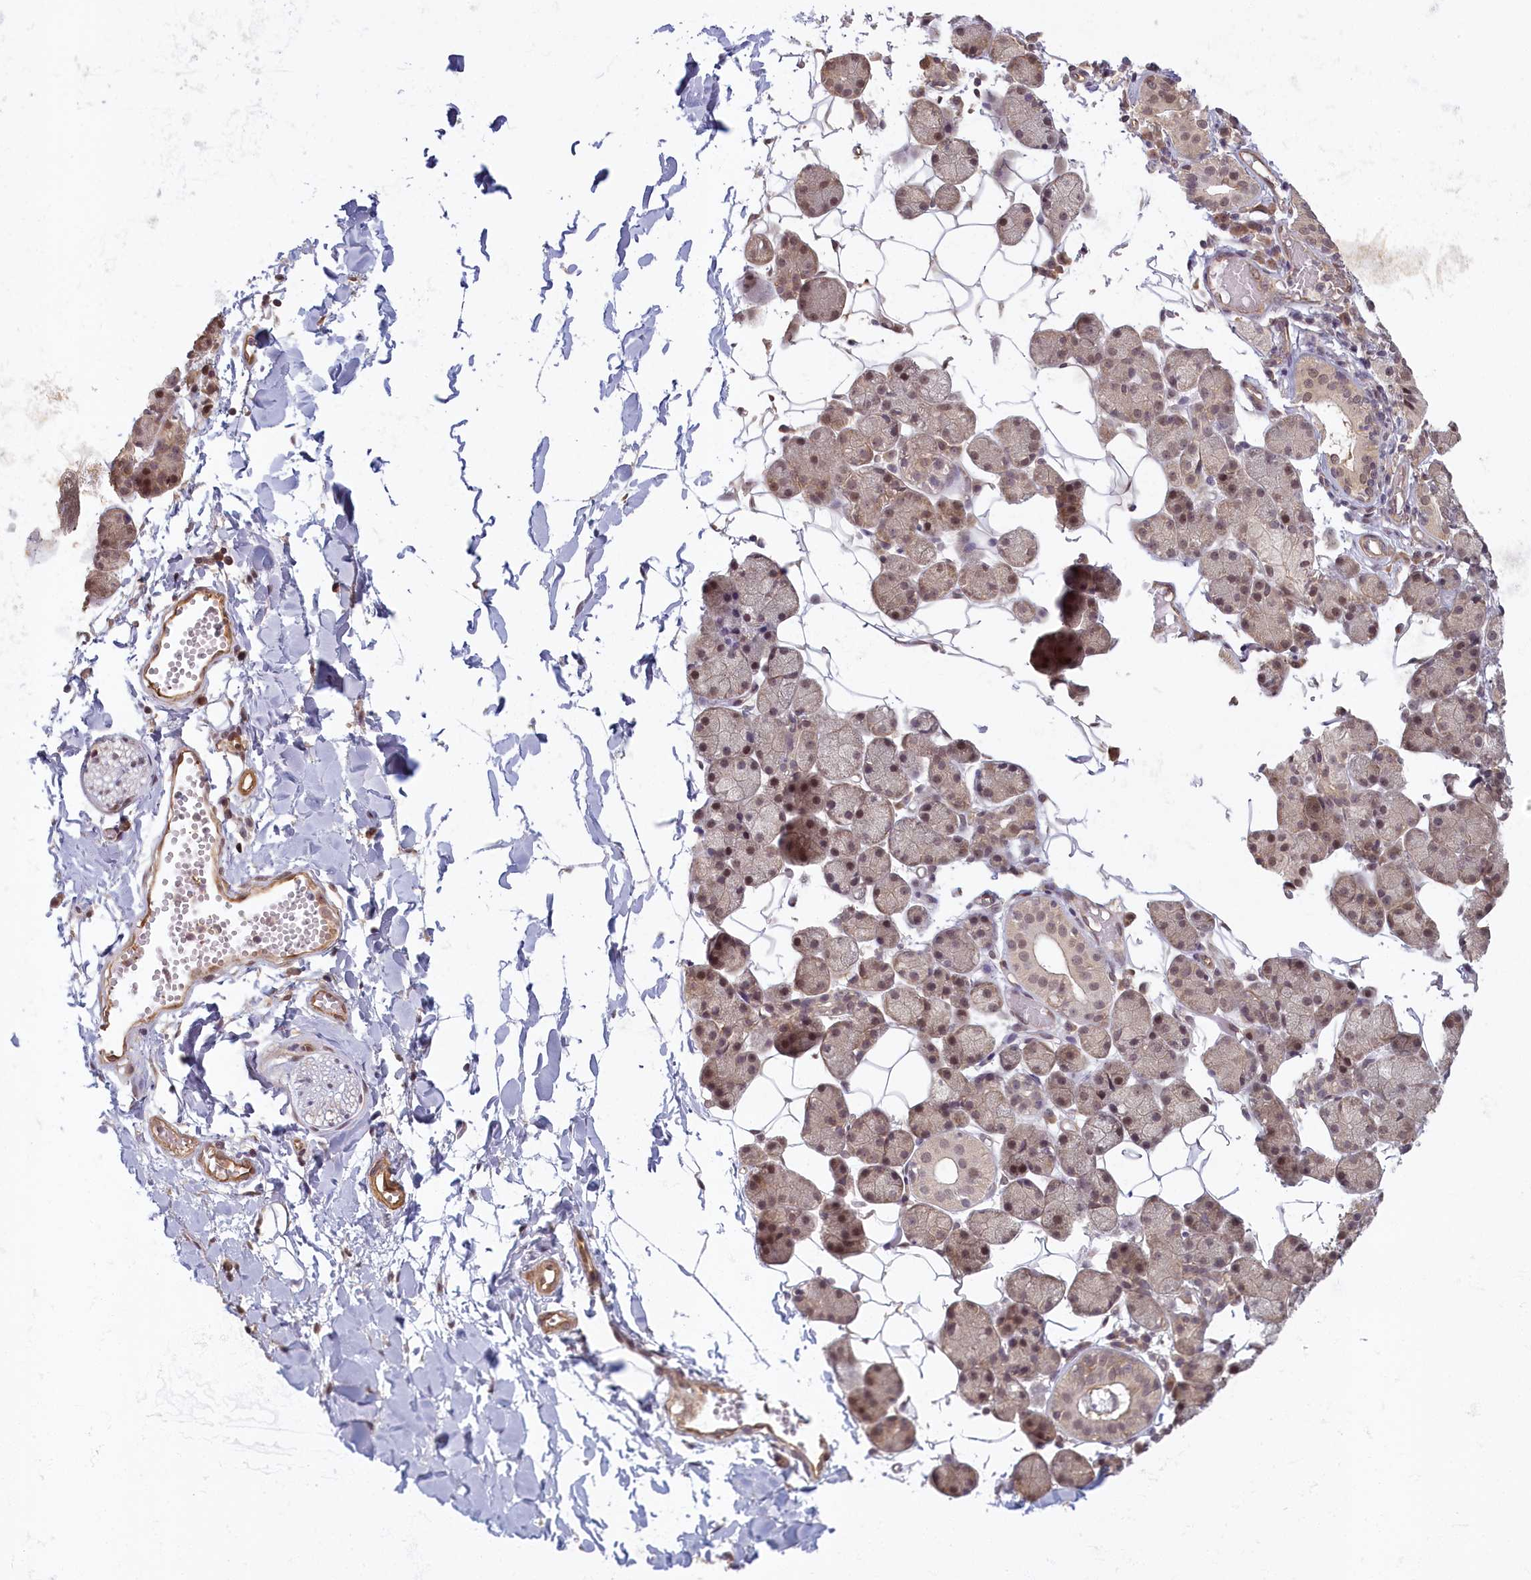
{"staining": {"intensity": "moderate", "quantity": ">75%", "location": "cytoplasmic/membranous,nuclear"}, "tissue": "salivary gland", "cell_type": "Glandular cells", "image_type": "normal", "snomed": [{"axis": "morphology", "description": "Normal tissue, NOS"}, {"axis": "topography", "description": "Salivary gland"}], "caption": "Protein expression analysis of benign human salivary gland reveals moderate cytoplasmic/membranous,nuclear expression in approximately >75% of glandular cells. The staining is performed using DAB brown chromogen to label protein expression. The nuclei are counter-stained blue using hematoxylin.", "gene": "C19orf44", "patient": {"sex": "female", "age": 33}}